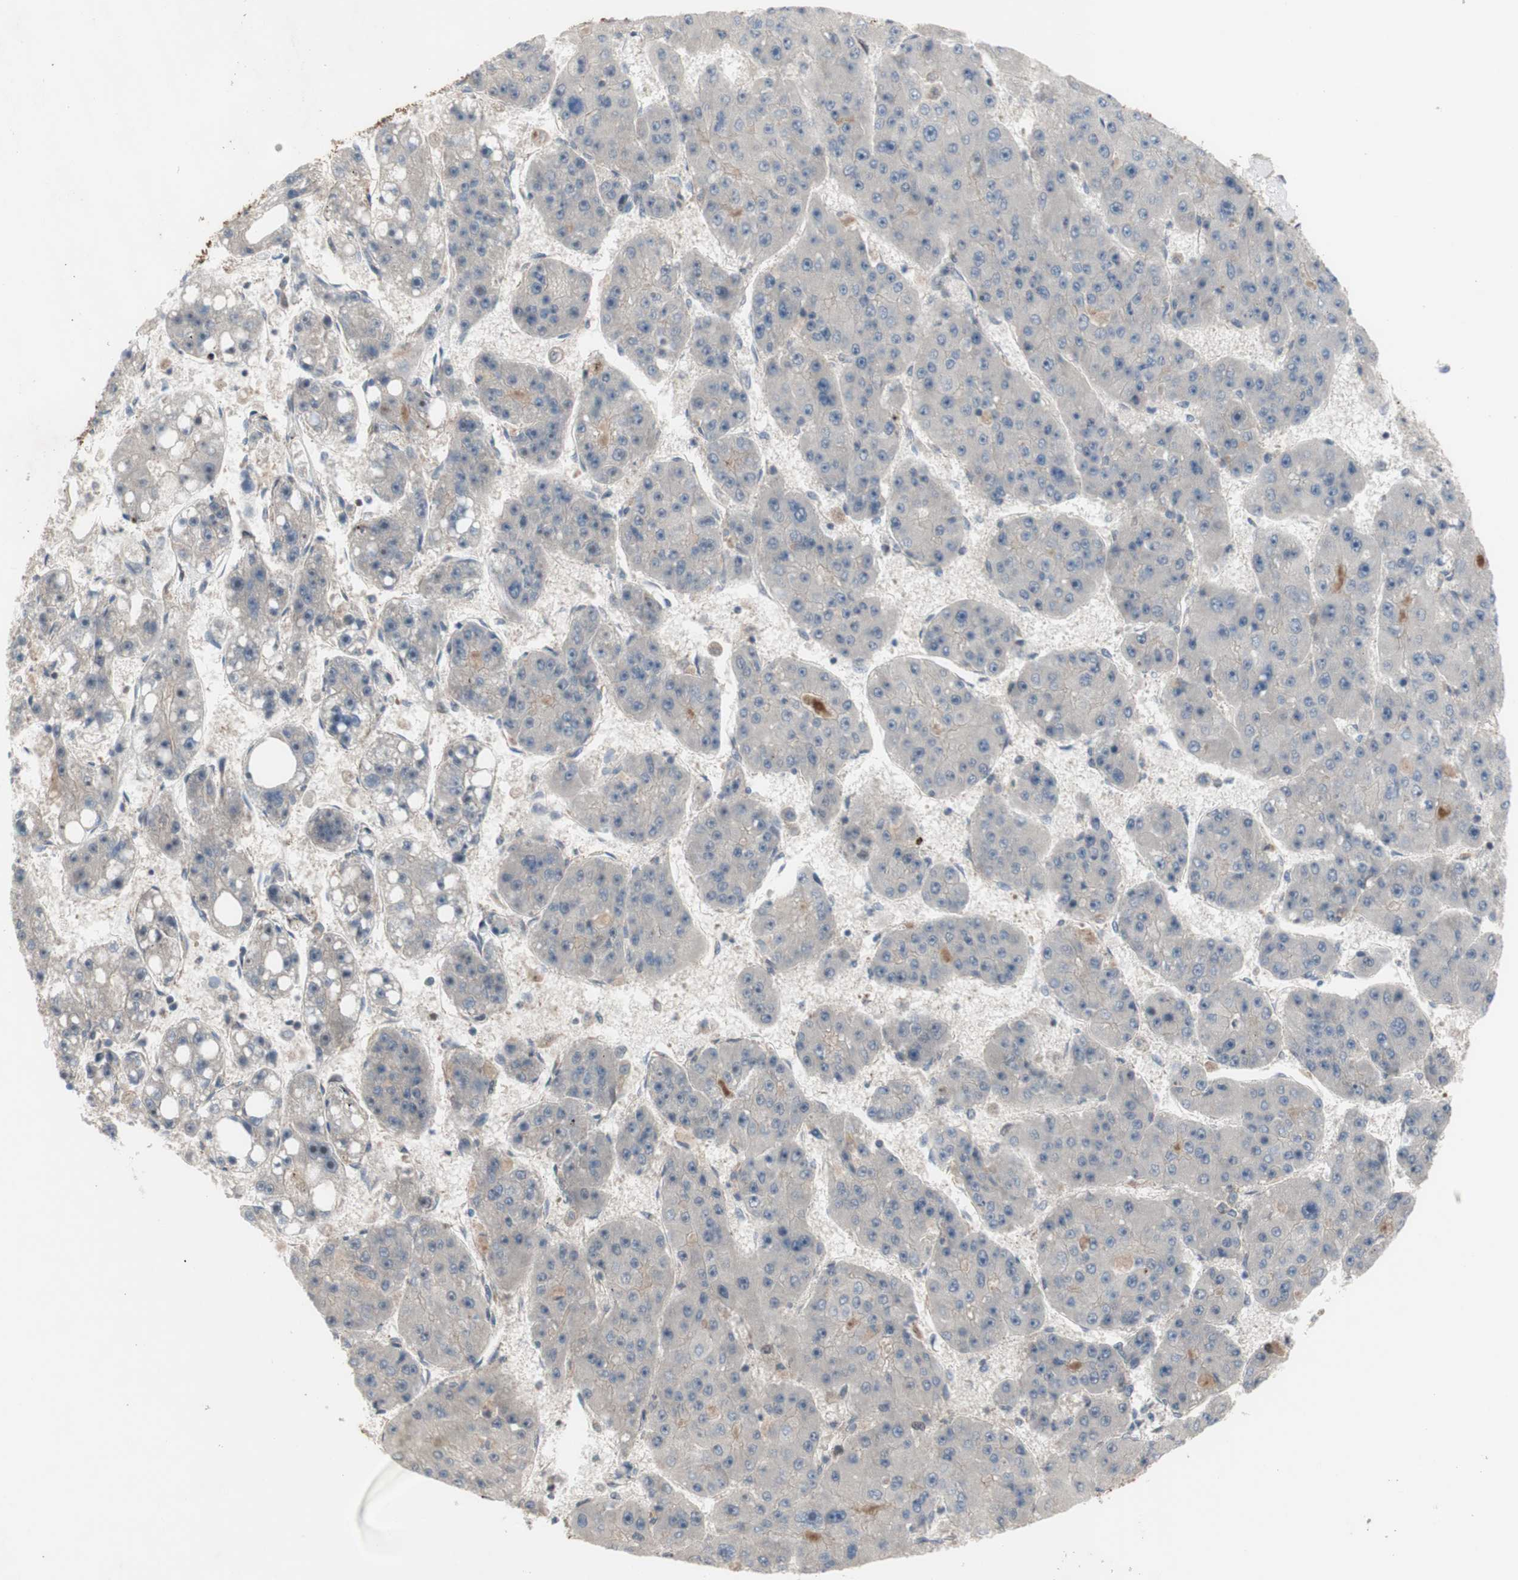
{"staining": {"intensity": "negative", "quantity": "none", "location": "none"}, "tissue": "liver cancer", "cell_type": "Tumor cells", "image_type": "cancer", "snomed": [{"axis": "morphology", "description": "Carcinoma, Hepatocellular, NOS"}, {"axis": "topography", "description": "Liver"}], "caption": "IHC micrograph of neoplastic tissue: human liver cancer stained with DAB (3,3'-diaminobenzidine) shows no significant protein positivity in tumor cells.", "gene": "OAZ1", "patient": {"sex": "female", "age": 61}}